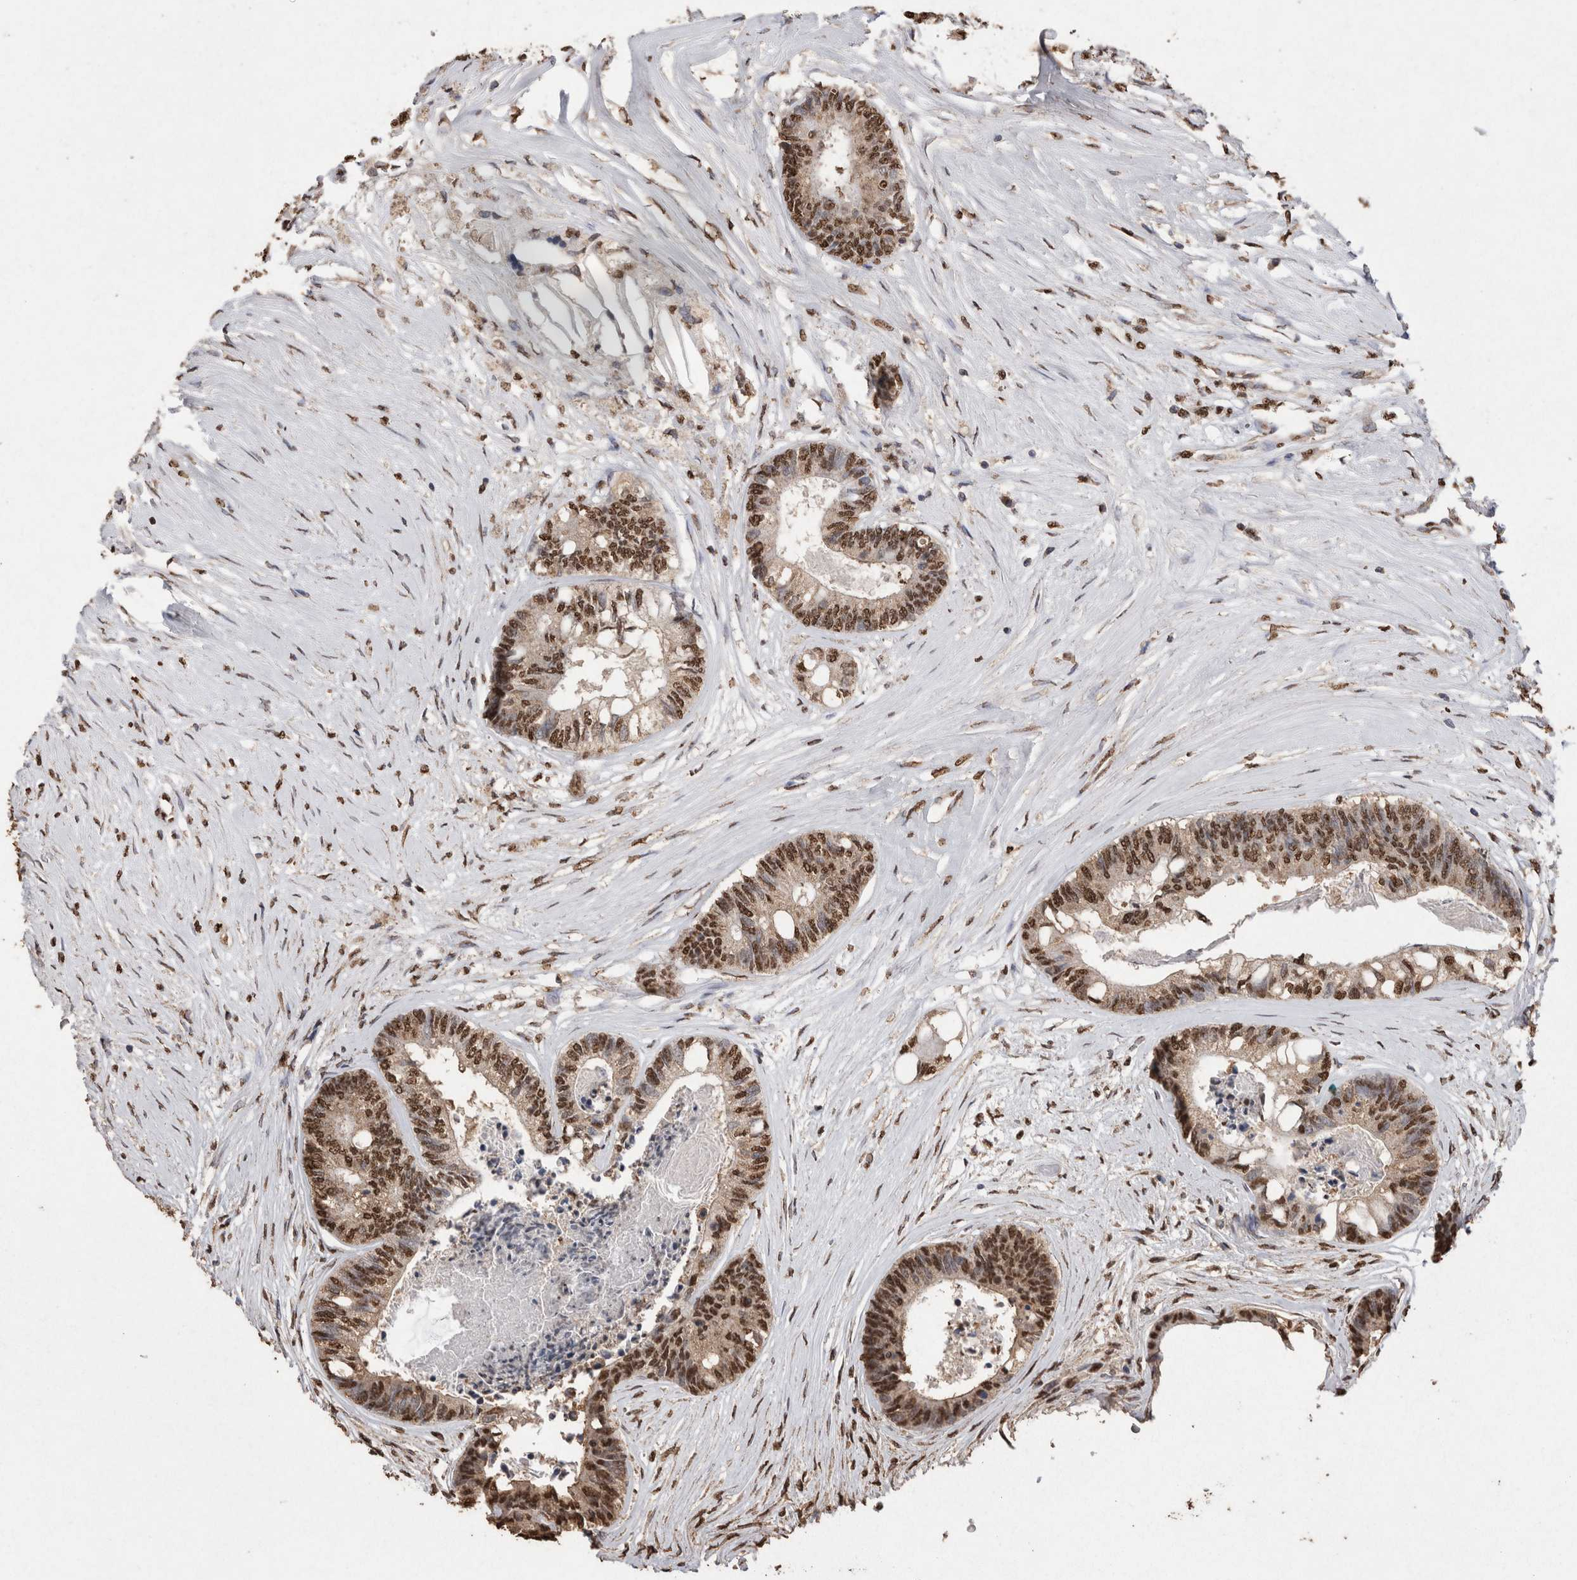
{"staining": {"intensity": "strong", "quantity": ">75%", "location": "nuclear"}, "tissue": "colorectal cancer", "cell_type": "Tumor cells", "image_type": "cancer", "snomed": [{"axis": "morphology", "description": "Adenocarcinoma, NOS"}, {"axis": "topography", "description": "Rectum"}], "caption": "Strong nuclear protein expression is present in approximately >75% of tumor cells in colorectal adenocarcinoma.", "gene": "NTHL1", "patient": {"sex": "male", "age": 63}}